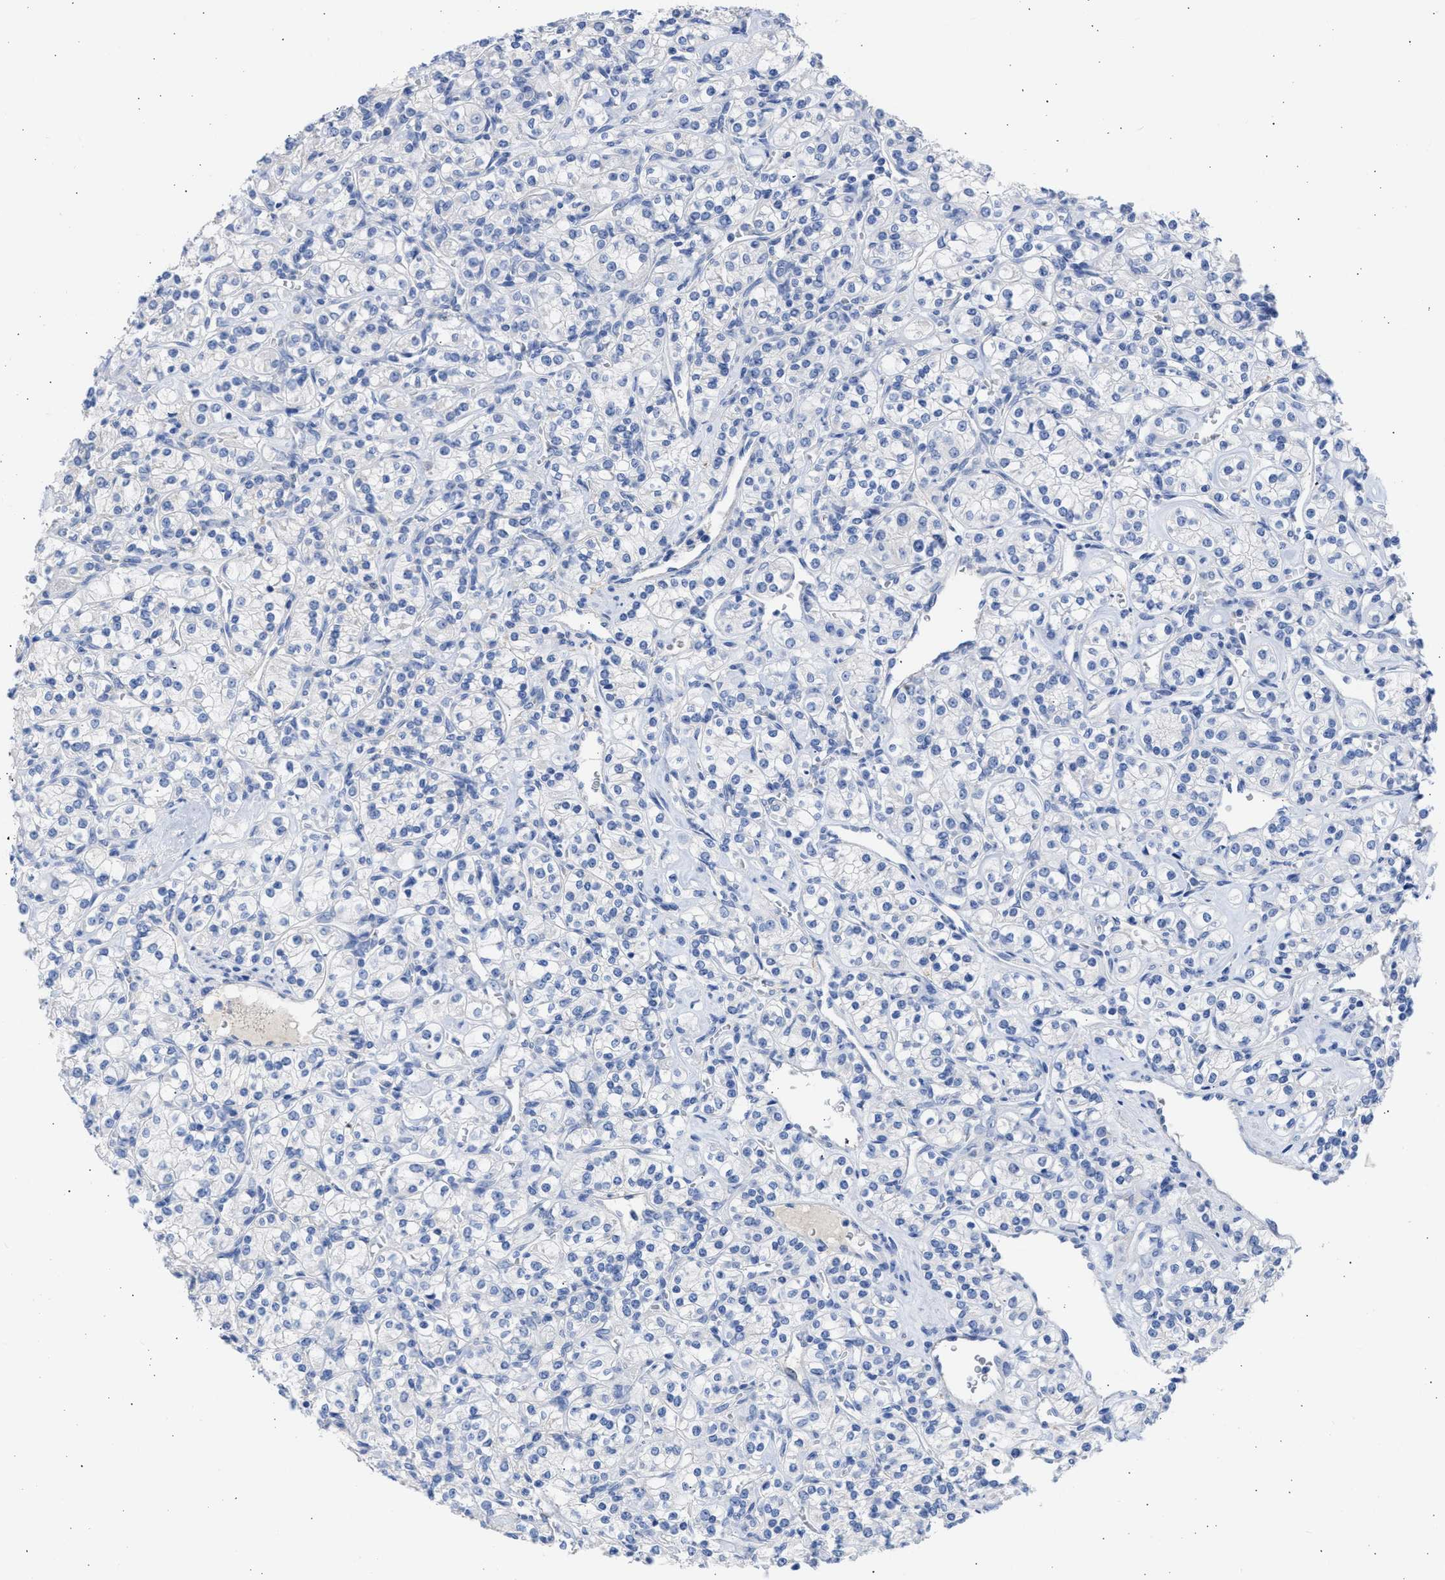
{"staining": {"intensity": "negative", "quantity": "none", "location": "none"}, "tissue": "renal cancer", "cell_type": "Tumor cells", "image_type": "cancer", "snomed": [{"axis": "morphology", "description": "Adenocarcinoma, NOS"}, {"axis": "topography", "description": "Kidney"}], "caption": "The image shows no significant positivity in tumor cells of renal adenocarcinoma.", "gene": "RSPH1", "patient": {"sex": "male", "age": 77}}